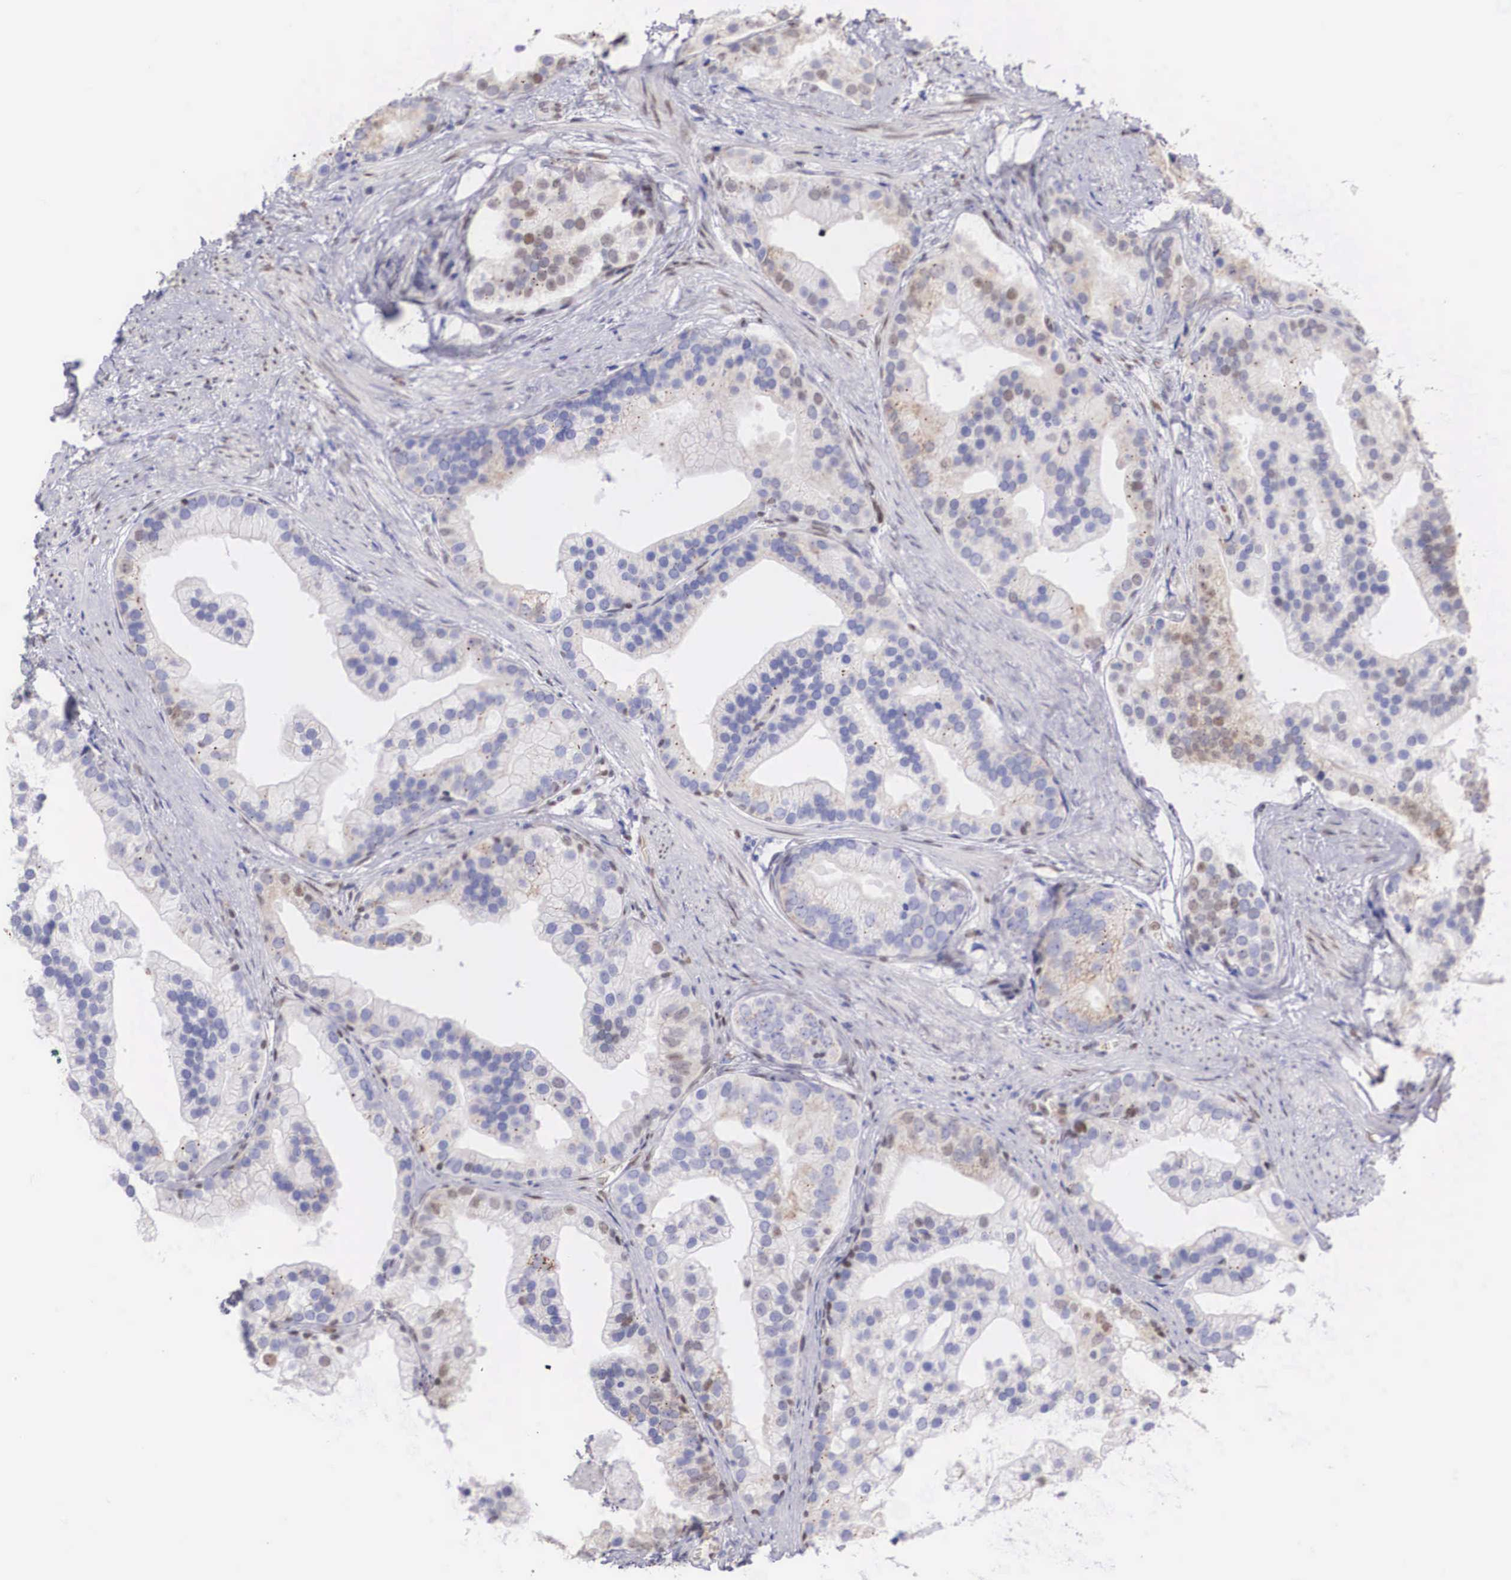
{"staining": {"intensity": "weak", "quantity": "25%-75%", "location": "nuclear"}, "tissue": "prostate cancer", "cell_type": "Tumor cells", "image_type": "cancer", "snomed": [{"axis": "morphology", "description": "Adenocarcinoma, Medium grade"}, {"axis": "topography", "description": "Prostate"}], "caption": "Approximately 25%-75% of tumor cells in human prostate cancer reveal weak nuclear protein expression as visualized by brown immunohistochemical staining.", "gene": "HMGN5", "patient": {"sex": "male", "age": 65}}